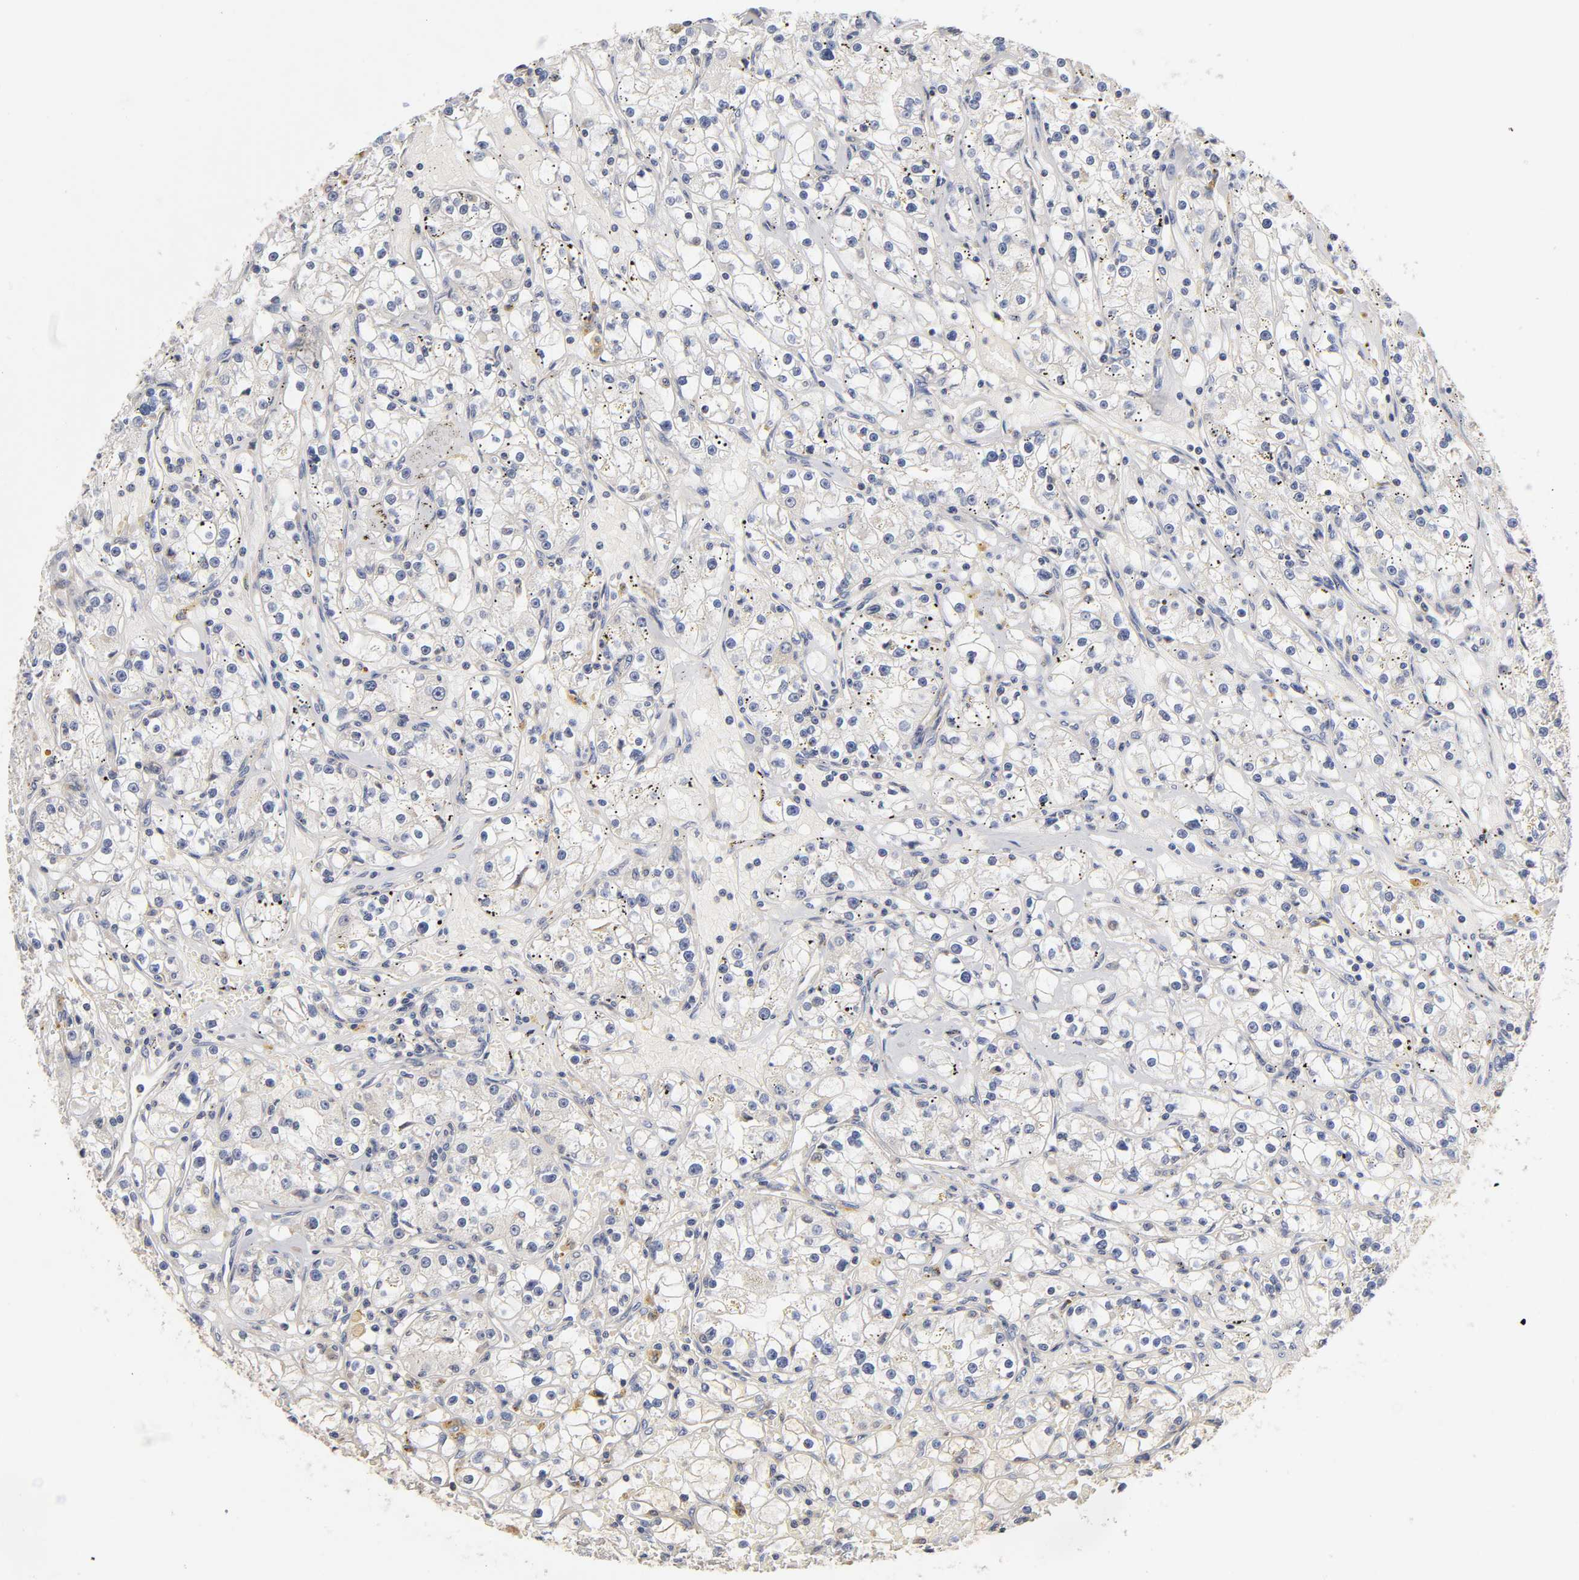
{"staining": {"intensity": "negative", "quantity": "none", "location": "none"}, "tissue": "renal cancer", "cell_type": "Tumor cells", "image_type": "cancer", "snomed": [{"axis": "morphology", "description": "Adenocarcinoma, NOS"}, {"axis": "topography", "description": "Kidney"}], "caption": "Tumor cells are negative for protein expression in human renal cancer (adenocarcinoma).", "gene": "RHOA", "patient": {"sex": "male", "age": 56}}